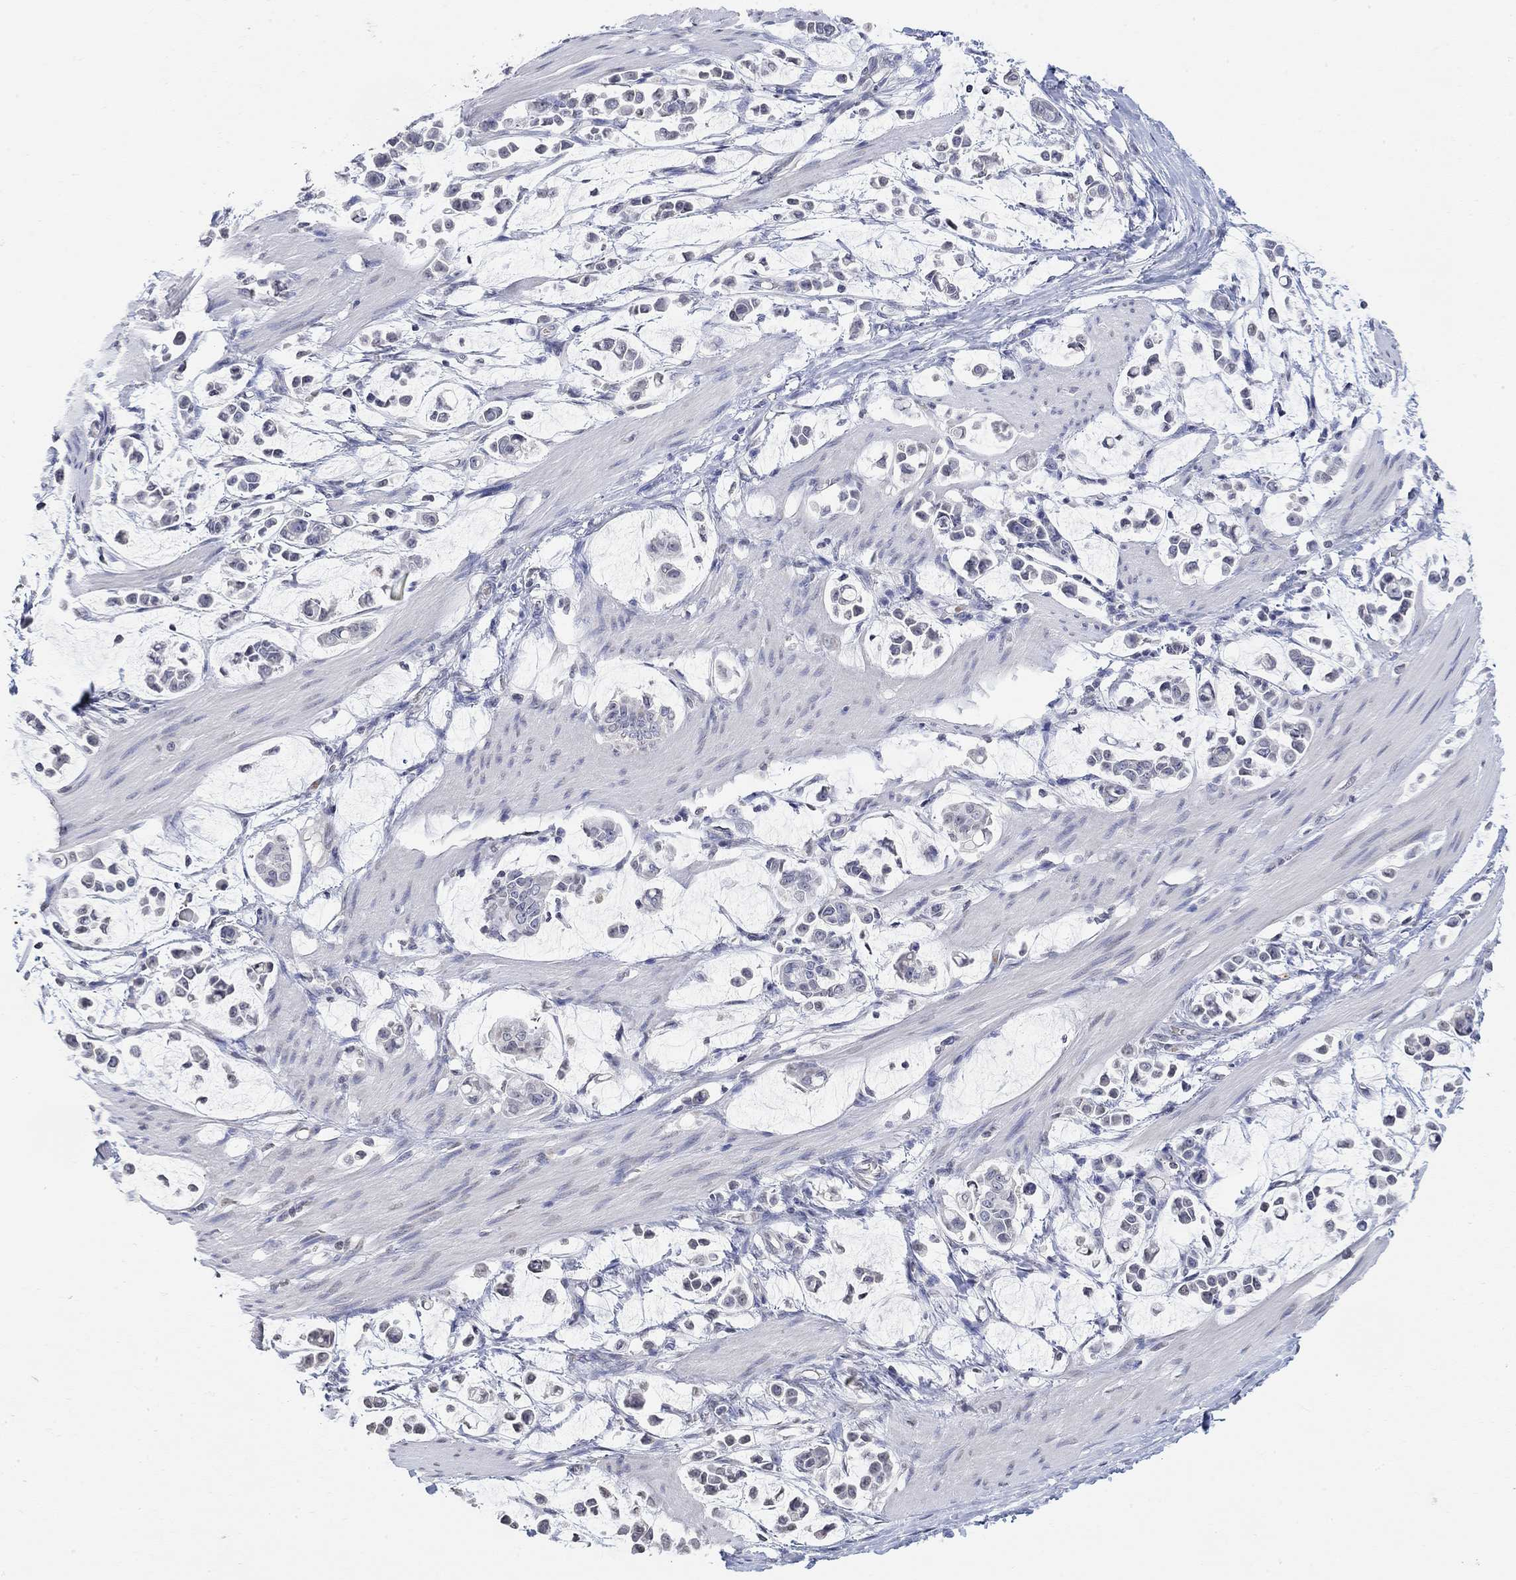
{"staining": {"intensity": "negative", "quantity": "none", "location": "none"}, "tissue": "stomach cancer", "cell_type": "Tumor cells", "image_type": "cancer", "snomed": [{"axis": "morphology", "description": "Adenocarcinoma, NOS"}, {"axis": "topography", "description": "Stomach"}], "caption": "This is an IHC histopathology image of stomach adenocarcinoma. There is no staining in tumor cells.", "gene": "TMEM255A", "patient": {"sex": "male", "age": 82}}